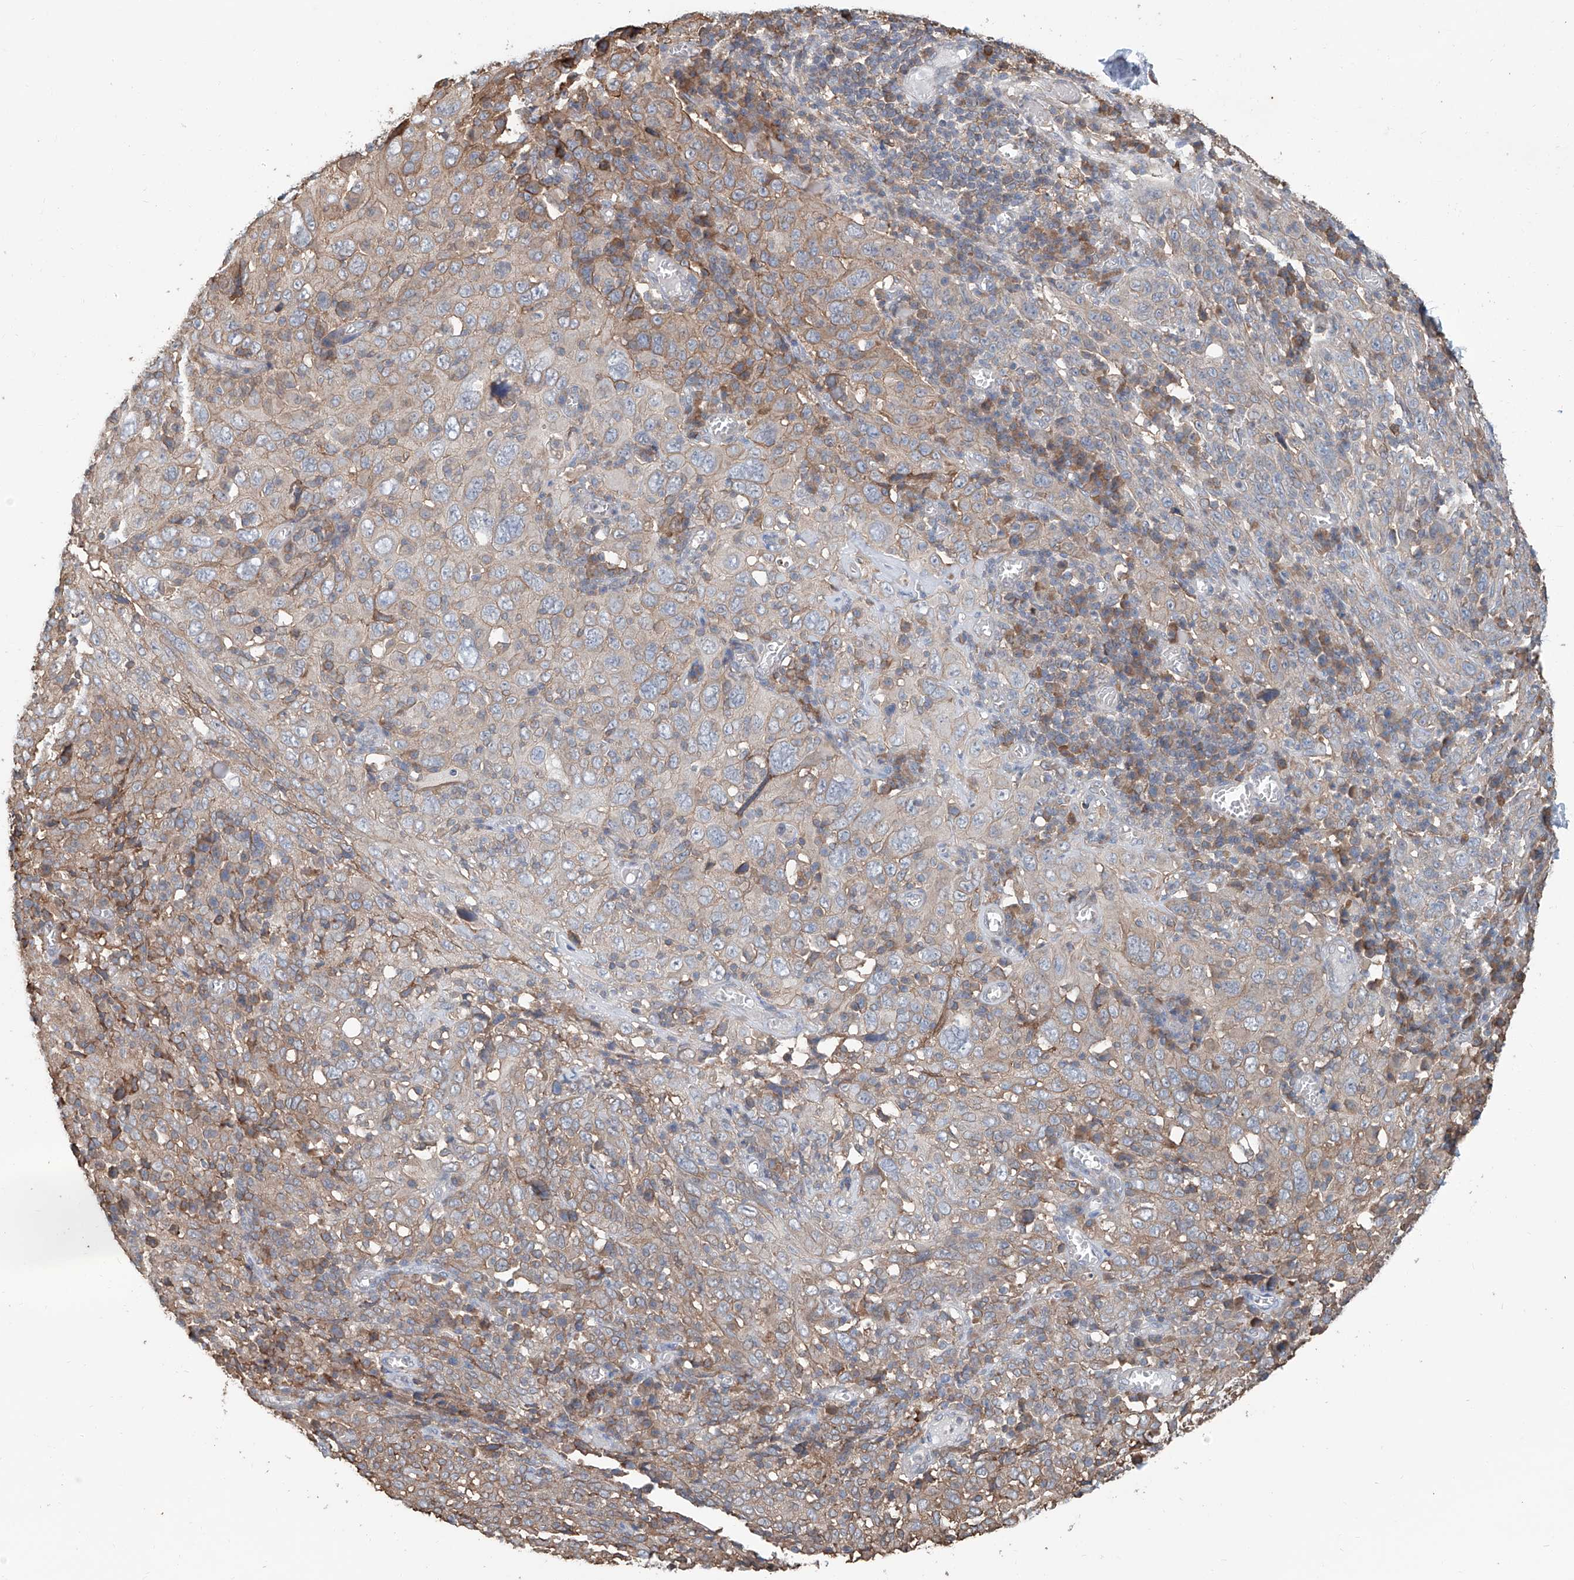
{"staining": {"intensity": "weak", "quantity": ">75%", "location": "cytoplasmic/membranous"}, "tissue": "cervical cancer", "cell_type": "Tumor cells", "image_type": "cancer", "snomed": [{"axis": "morphology", "description": "Squamous cell carcinoma, NOS"}, {"axis": "topography", "description": "Cervix"}], "caption": "This histopathology image demonstrates cervical cancer (squamous cell carcinoma) stained with immunohistochemistry (IHC) to label a protein in brown. The cytoplasmic/membranous of tumor cells show weak positivity for the protein. Nuclei are counter-stained blue.", "gene": "KCNK10", "patient": {"sex": "female", "age": 46}}